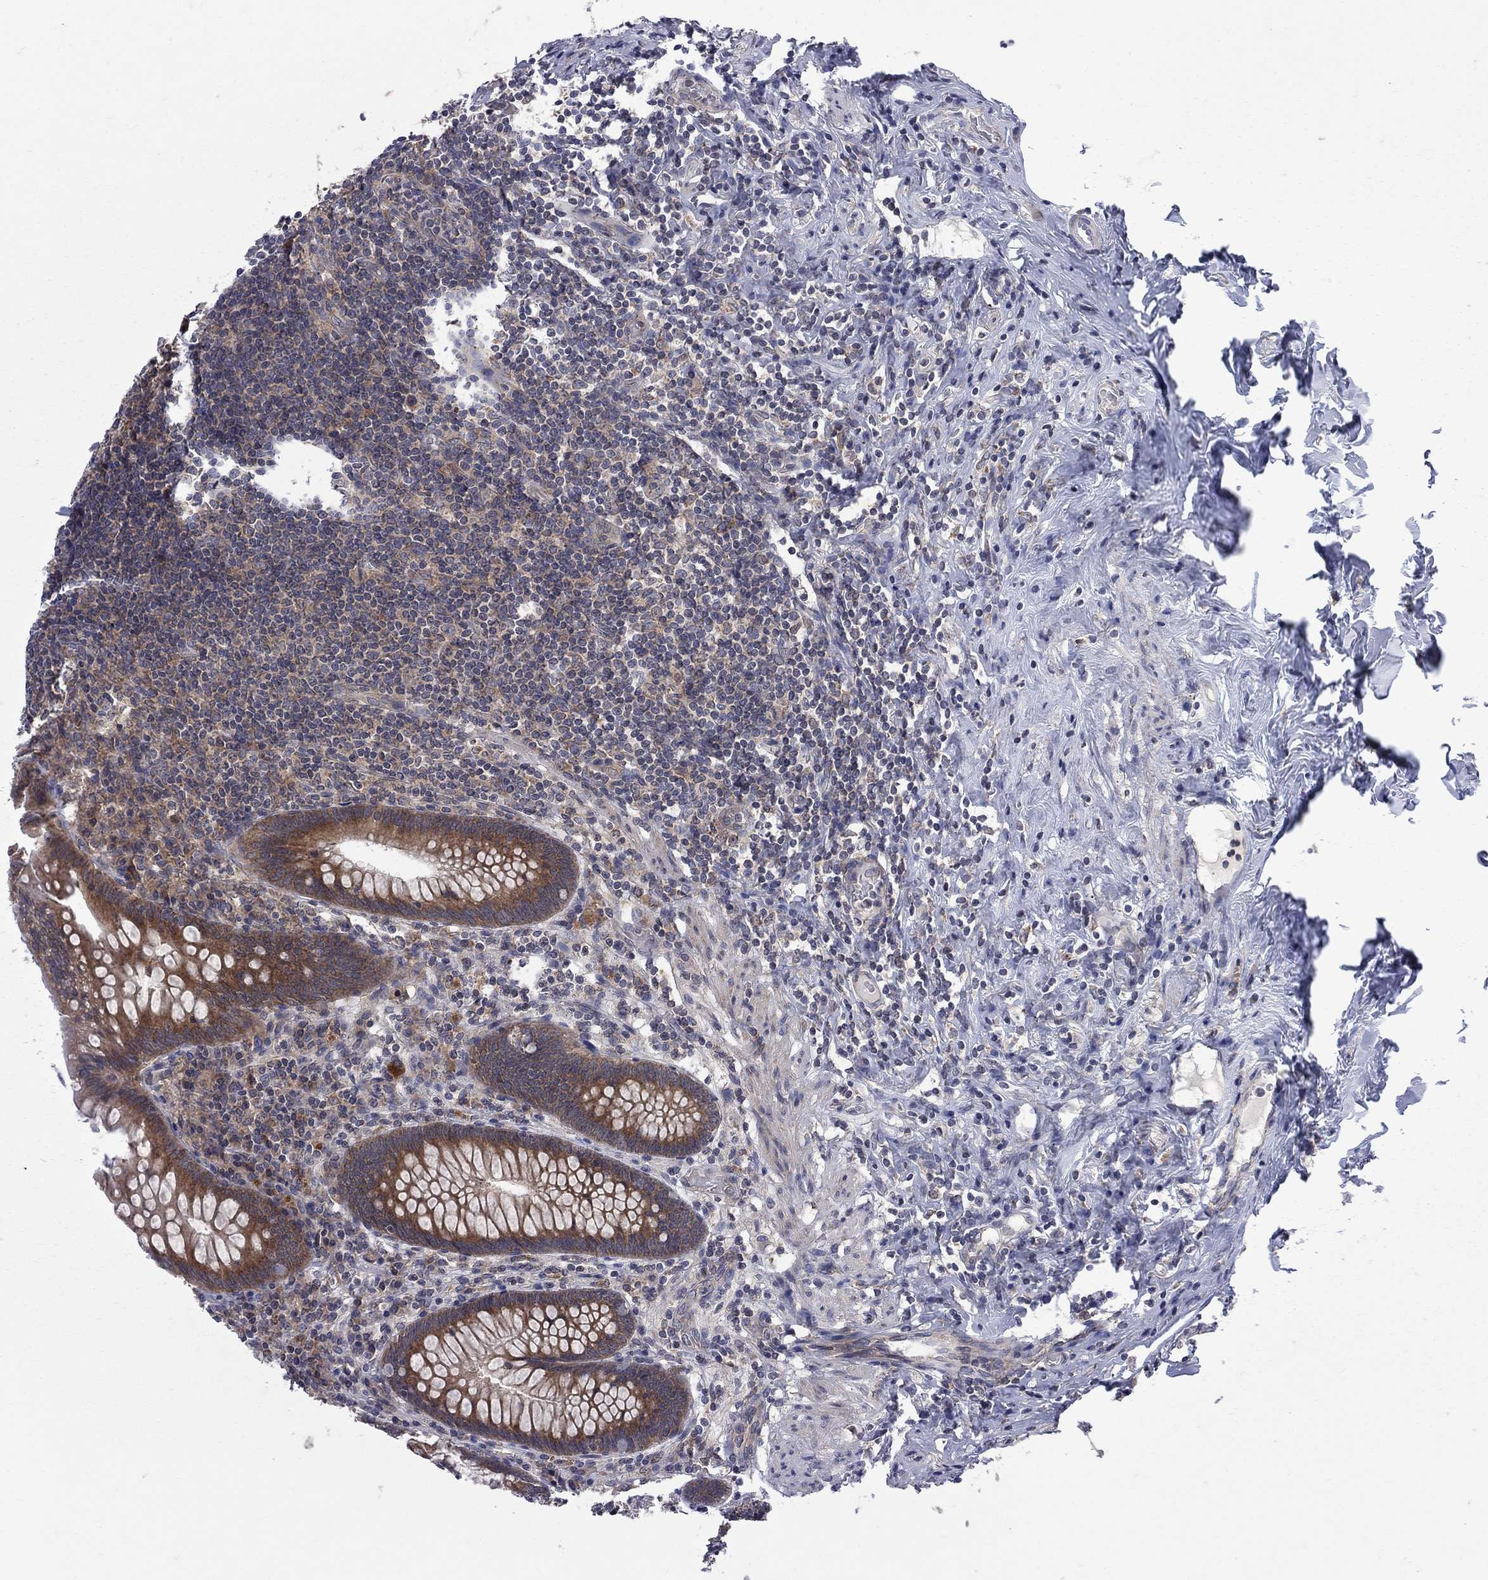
{"staining": {"intensity": "moderate", "quantity": ">75%", "location": "cytoplasmic/membranous"}, "tissue": "appendix", "cell_type": "Glandular cells", "image_type": "normal", "snomed": [{"axis": "morphology", "description": "Normal tissue, NOS"}, {"axis": "topography", "description": "Appendix"}], "caption": "Immunohistochemical staining of benign appendix demonstrates >75% levels of moderate cytoplasmic/membranous protein positivity in approximately >75% of glandular cells.", "gene": "CNOT11", "patient": {"sex": "male", "age": 47}}